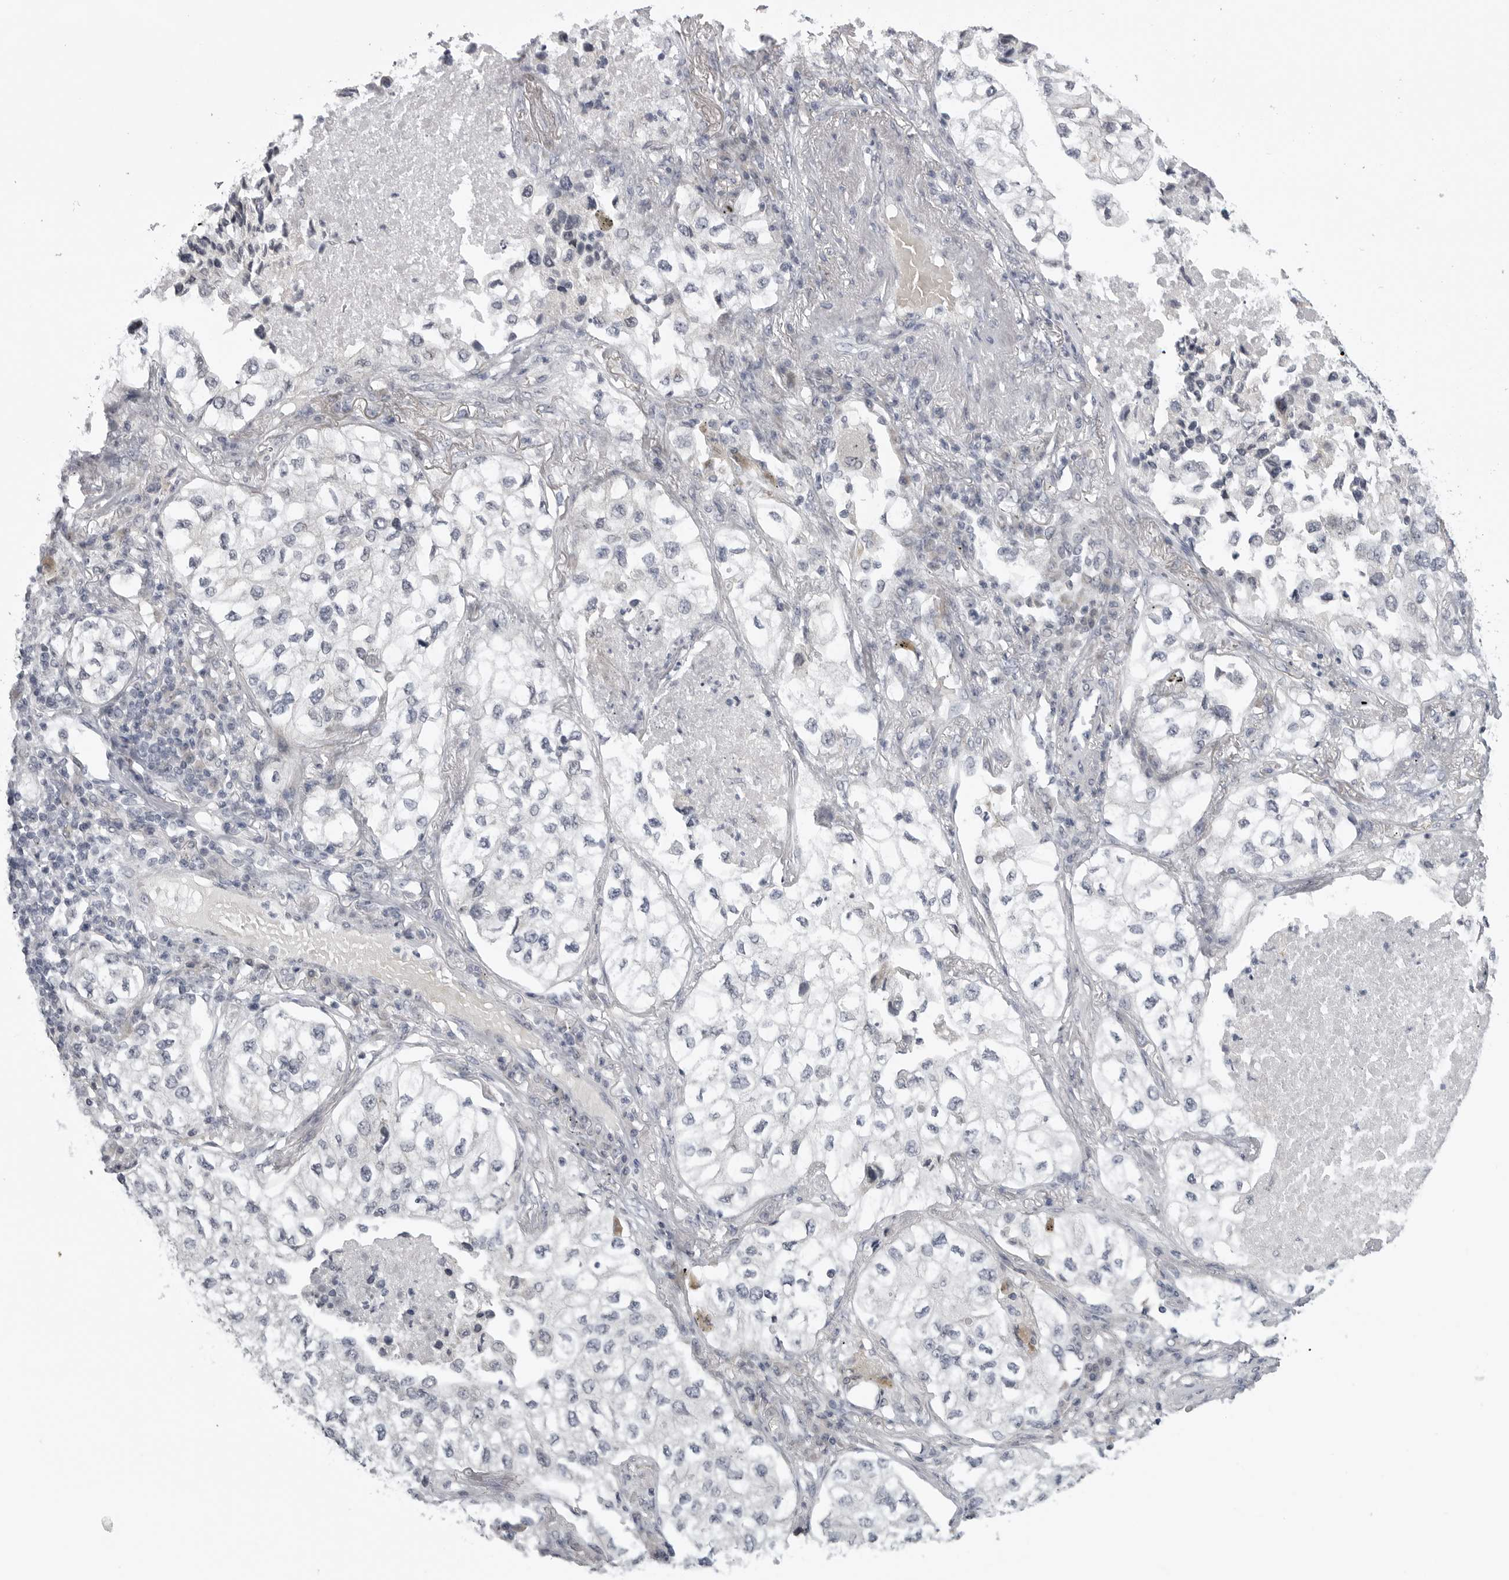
{"staining": {"intensity": "negative", "quantity": "none", "location": "none"}, "tissue": "lung cancer", "cell_type": "Tumor cells", "image_type": "cancer", "snomed": [{"axis": "morphology", "description": "Adenocarcinoma, NOS"}, {"axis": "topography", "description": "Lung"}], "caption": "Micrograph shows no protein expression in tumor cells of lung adenocarcinoma tissue.", "gene": "LRRC45", "patient": {"sex": "male", "age": 63}}